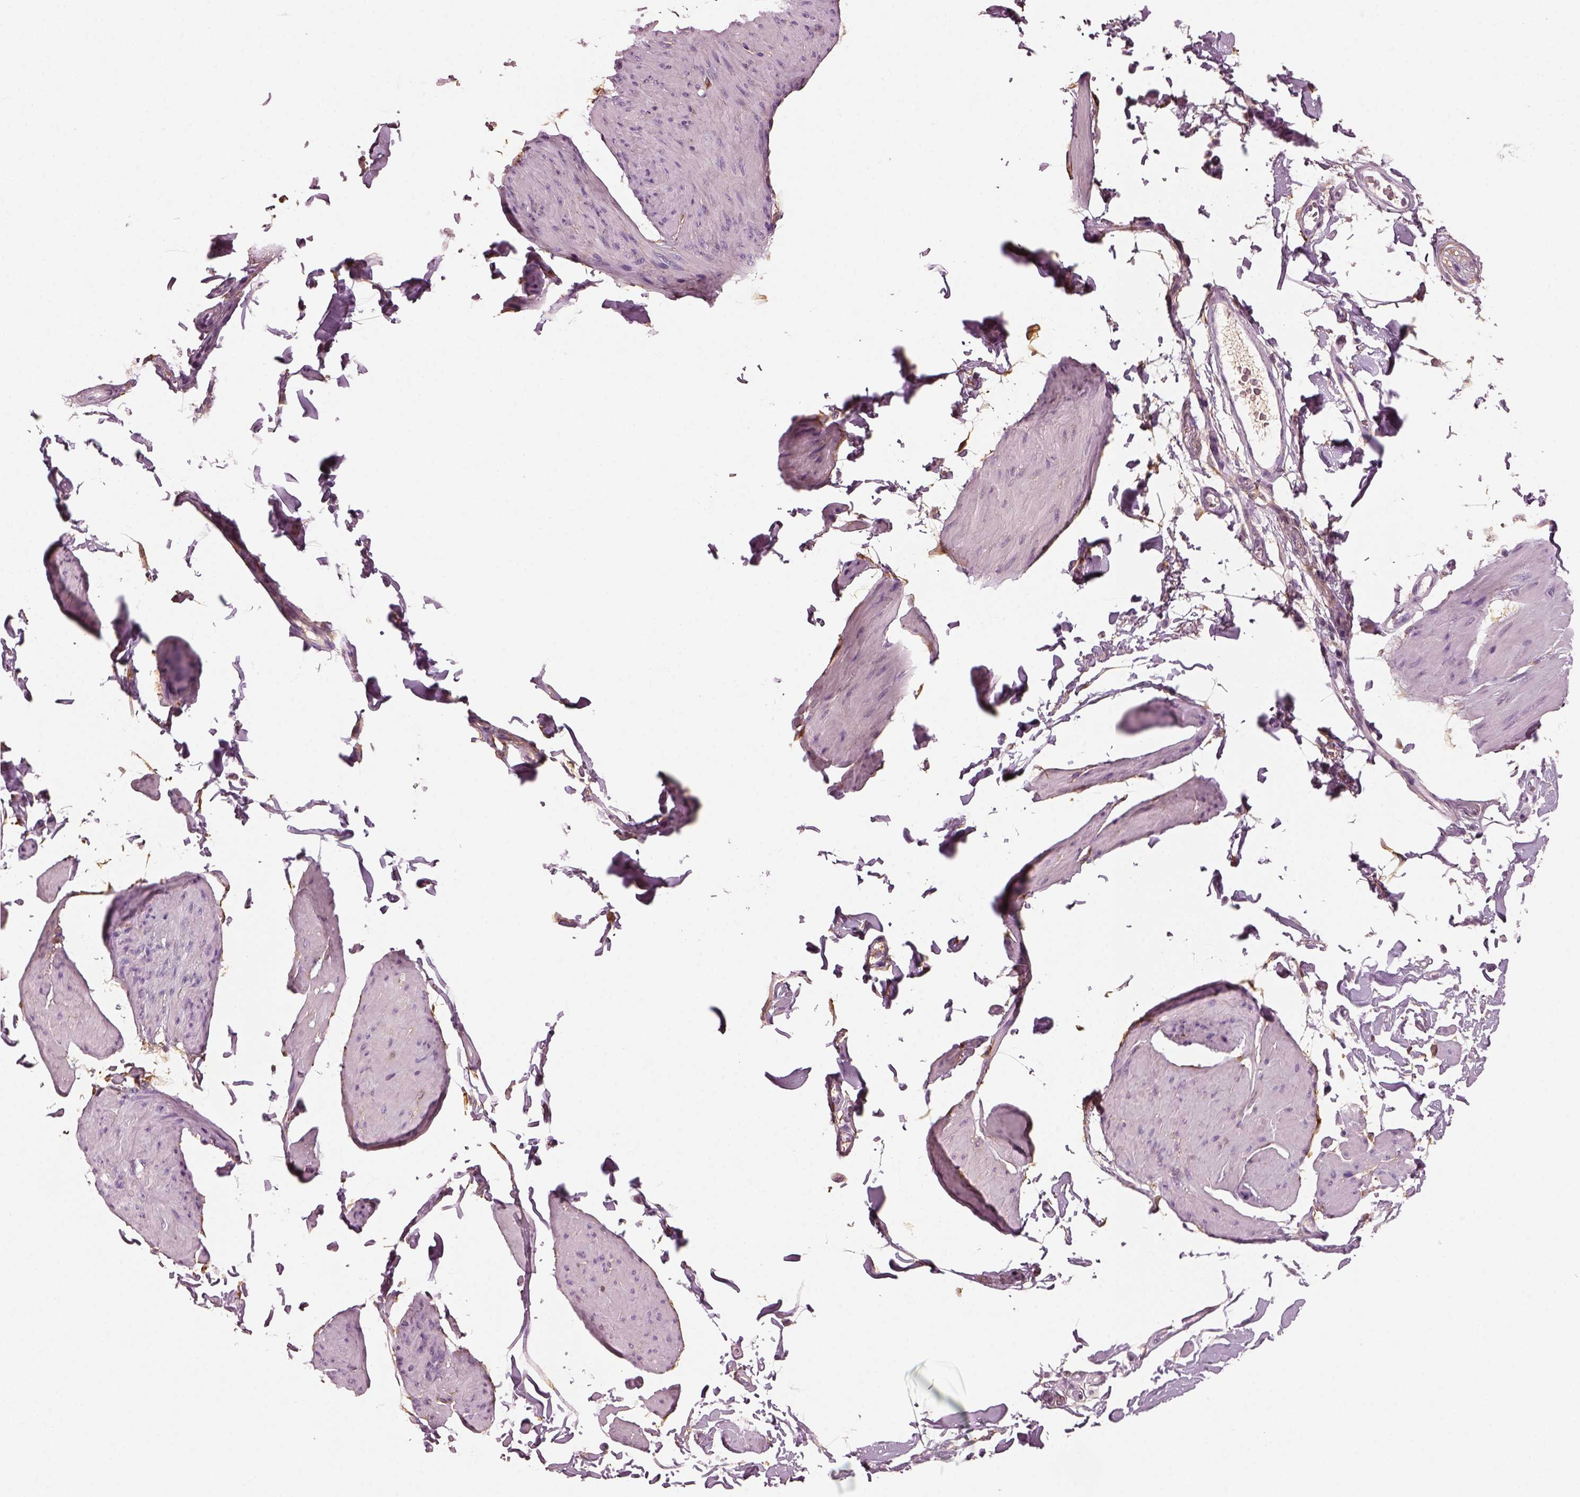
{"staining": {"intensity": "negative", "quantity": "none", "location": "none"}, "tissue": "smooth muscle", "cell_type": "Smooth muscle cells", "image_type": "normal", "snomed": [{"axis": "morphology", "description": "Normal tissue, NOS"}, {"axis": "topography", "description": "Adipose tissue"}, {"axis": "topography", "description": "Smooth muscle"}, {"axis": "topography", "description": "Peripheral nerve tissue"}], "caption": "The image displays no staining of smooth muscle cells in unremarkable smooth muscle. (Immunohistochemistry, brightfield microscopy, high magnification).", "gene": "TRIM69", "patient": {"sex": "male", "age": 83}}